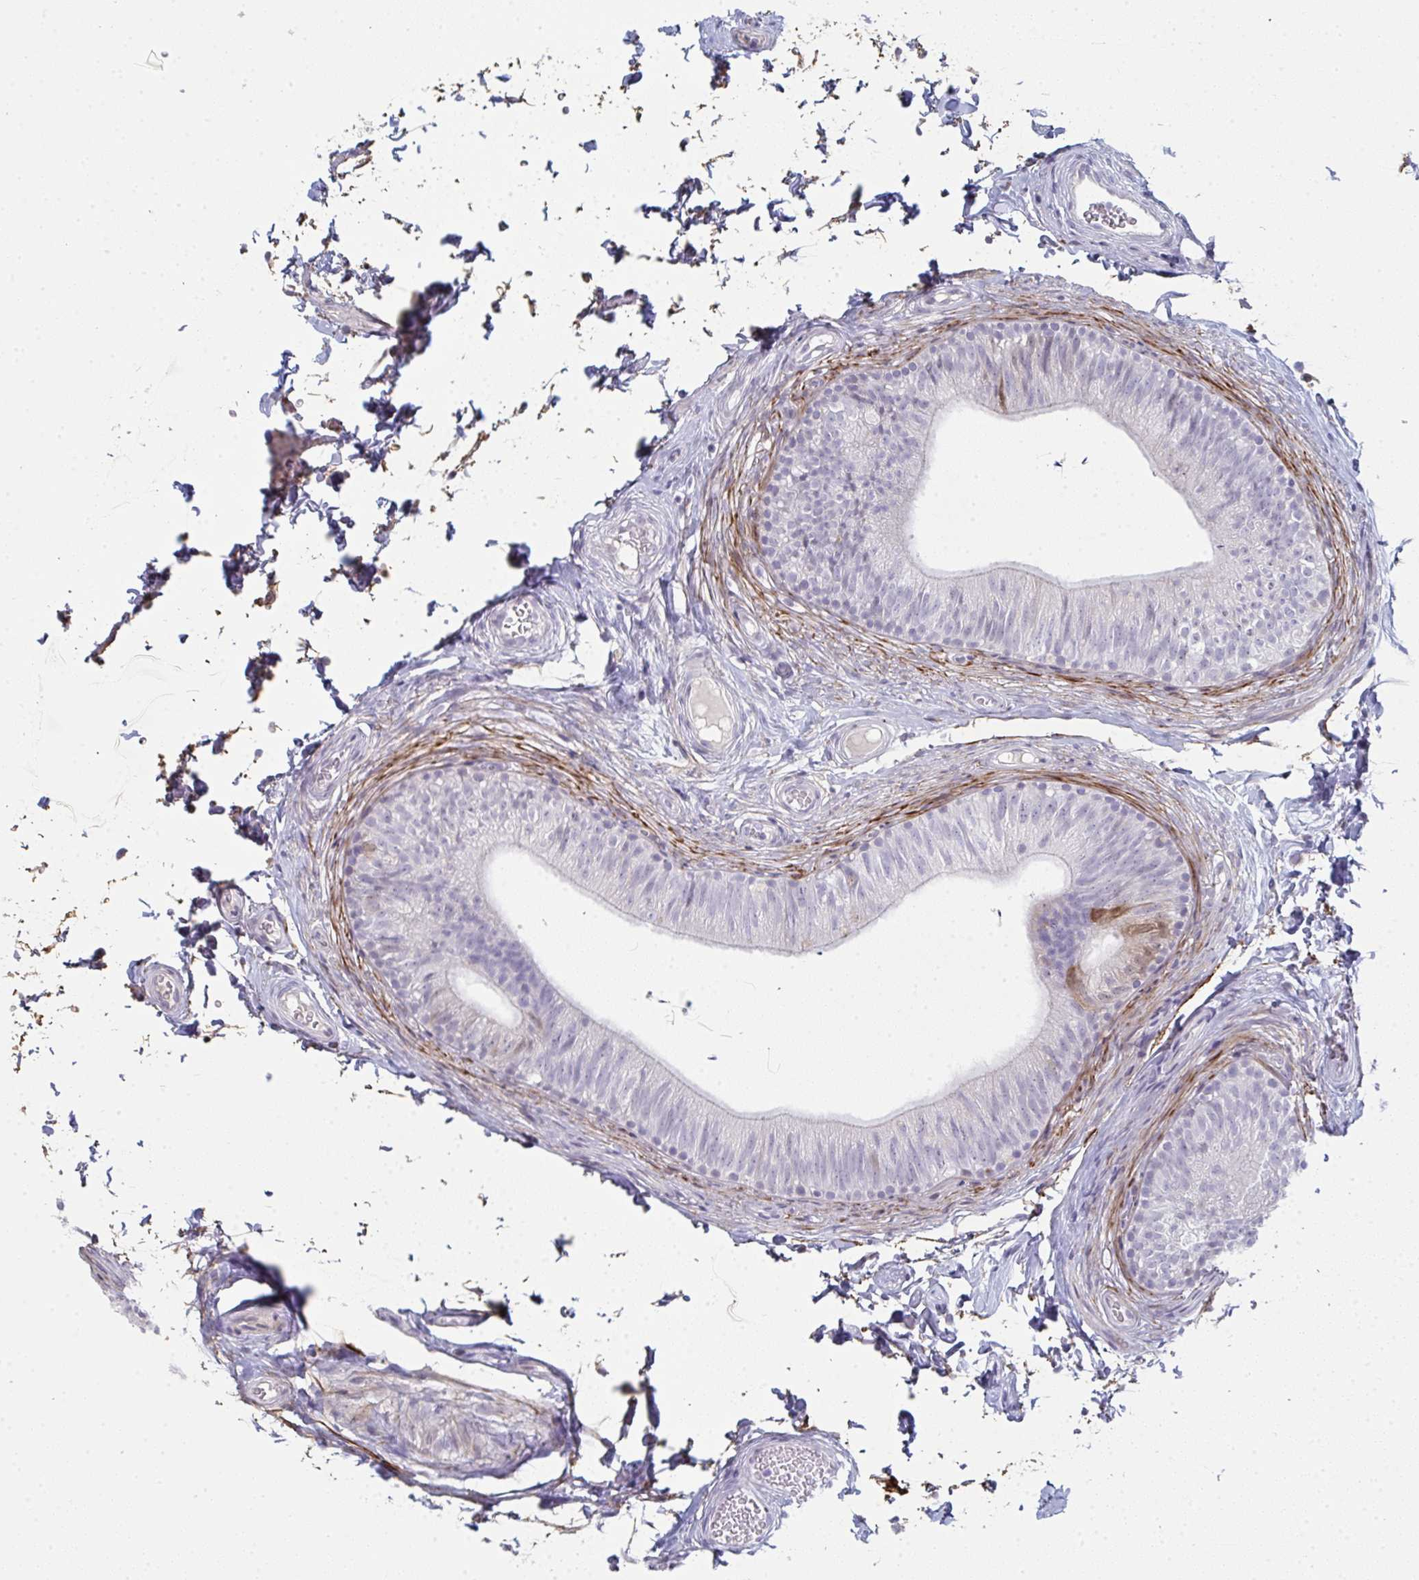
{"staining": {"intensity": "negative", "quantity": "none", "location": "none"}, "tissue": "epididymis", "cell_type": "Glandular cells", "image_type": "normal", "snomed": [{"axis": "morphology", "description": "Normal tissue, NOS"}, {"axis": "topography", "description": "Epididymis, spermatic cord, NOS"}, {"axis": "topography", "description": "Epididymis"}, {"axis": "topography", "description": "Peripheral nerve tissue"}], "caption": "IHC micrograph of benign epididymis: human epididymis stained with DAB (3,3'-diaminobenzidine) displays no significant protein positivity in glandular cells.", "gene": "A1CF", "patient": {"sex": "male", "age": 29}}